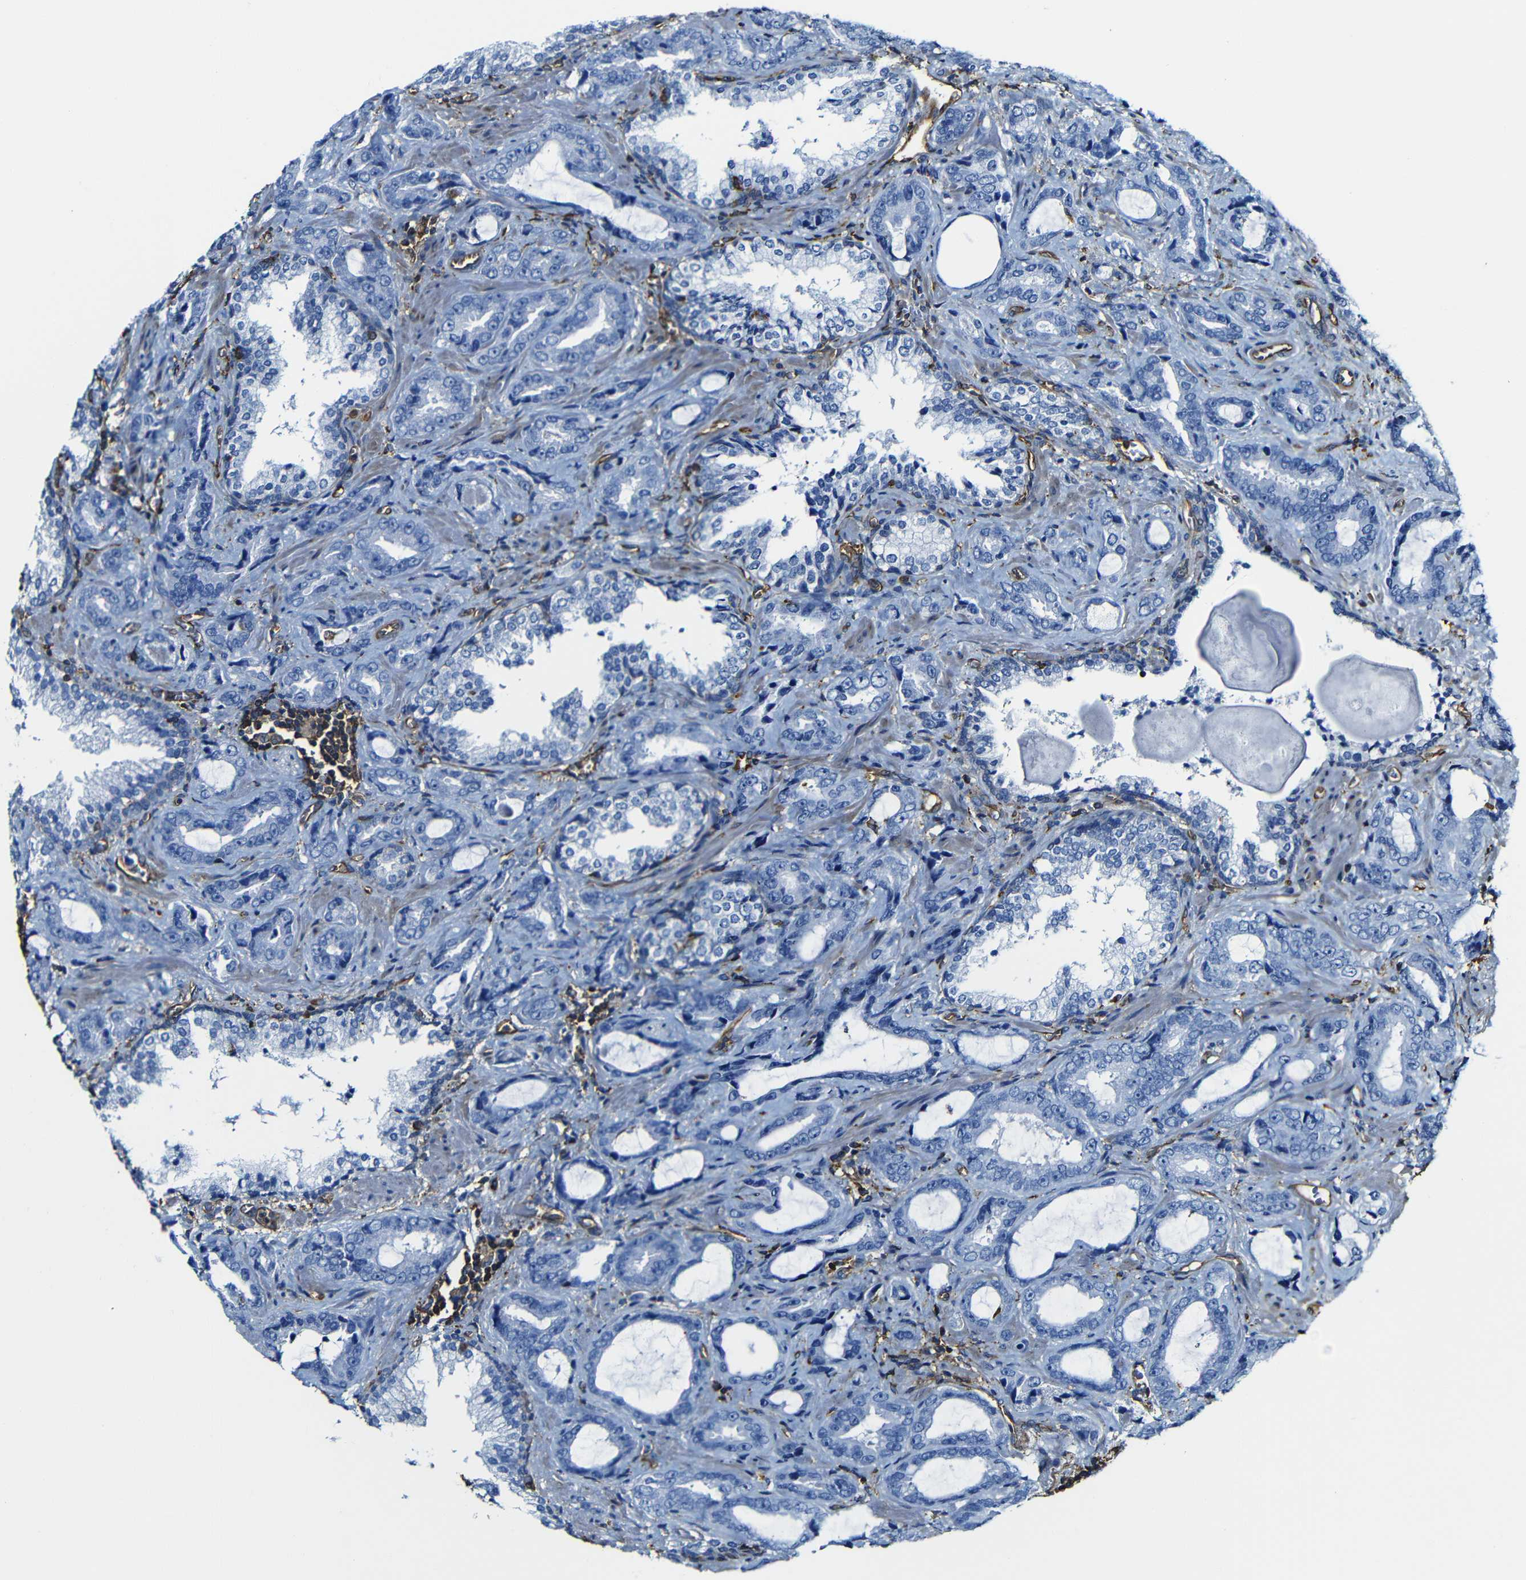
{"staining": {"intensity": "negative", "quantity": "none", "location": "none"}, "tissue": "prostate cancer", "cell_type": "Tumor cells", "image_type": "cancer", "snomed": [{"axis": "morphology", "description": "Adenocarcinoma, Low grade"}, {"axis": "topography", "description": "Prostate"}], "caption": "This photomicrograph is of prostate low-grade adenocarcinoma stained with immunohistochemistry (IHC) to label a protein in brown with the nuclei are counter-stained blue. There is no staining in tumor cells.", "gene": "MSN", "patient": {"sex": "male", "age": 60}}